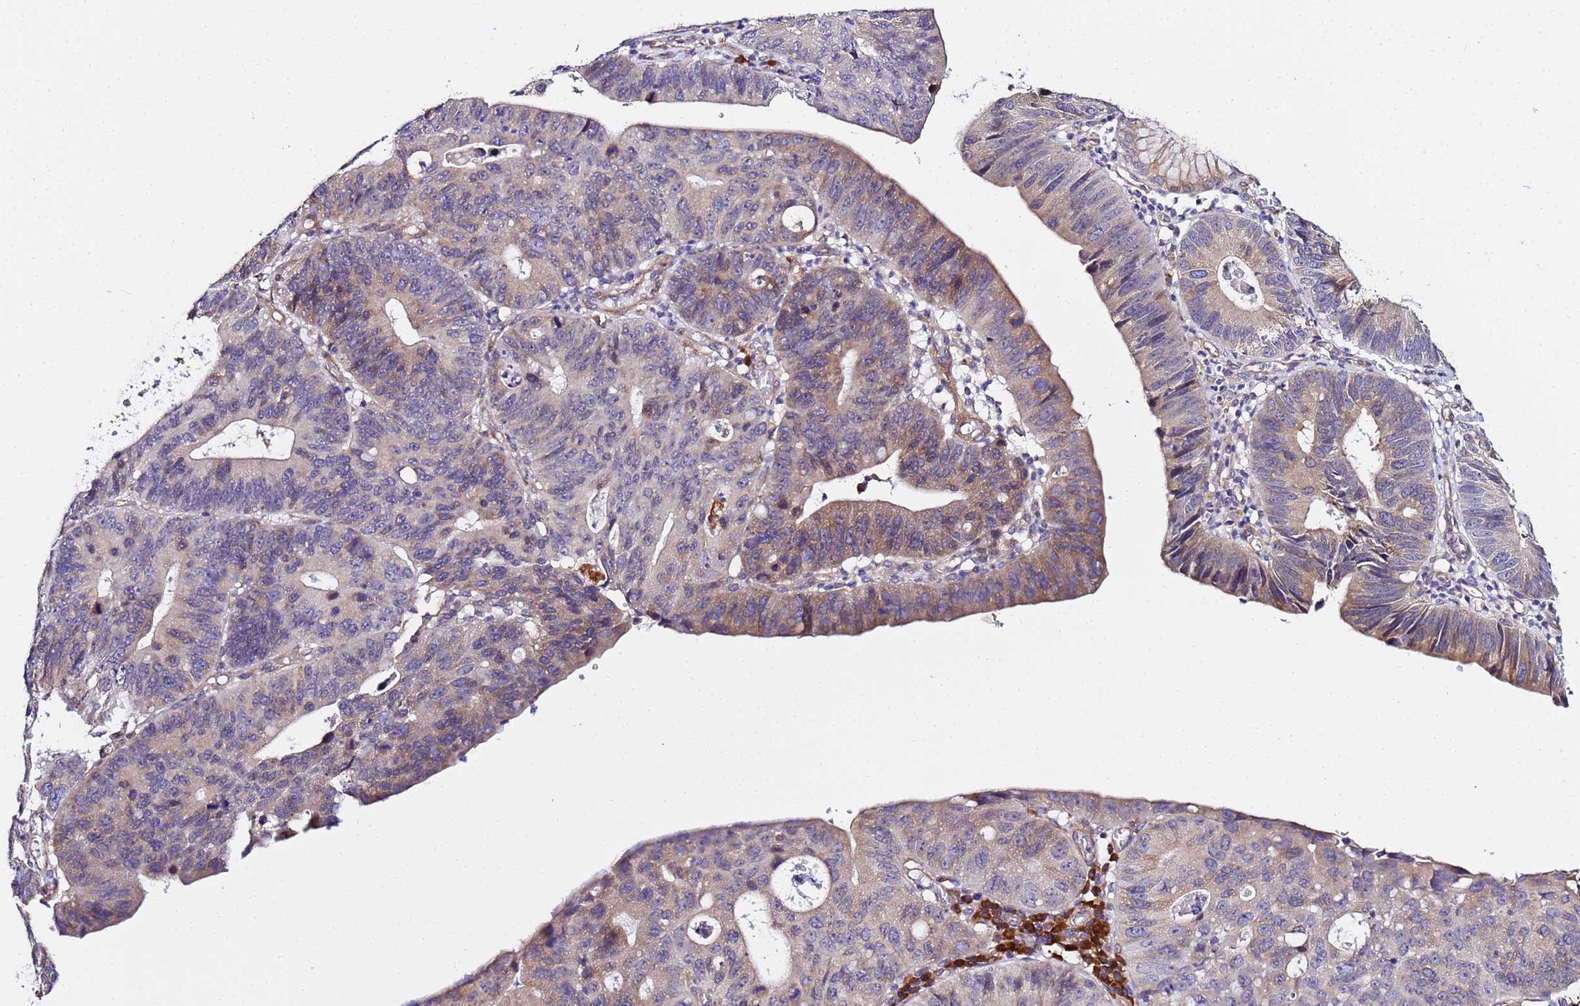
{"staining": {"intensity": "weak", "quantity": "25%-75%", "location": "cytoplasmic/membranous"}, "tissue": "stomach cancer", "cell_type": "Tumor cells", "image_type": "cancer", "snomed": [{"axis": "morphology", "description": "Adenocarcinoma, NOS"}, {"axis": "topography", "description": "Stomach"}], "caption": "Immunohistochemistry (IHC) (DAB) staining of stomach cancer (adenocarcinoma) demonstrates weak cytoplasmic/membranous protein expression in about 25%-75% of tumor cells.", "gene": "JRKL", "patient": {"sex": "male", "age": 59}}